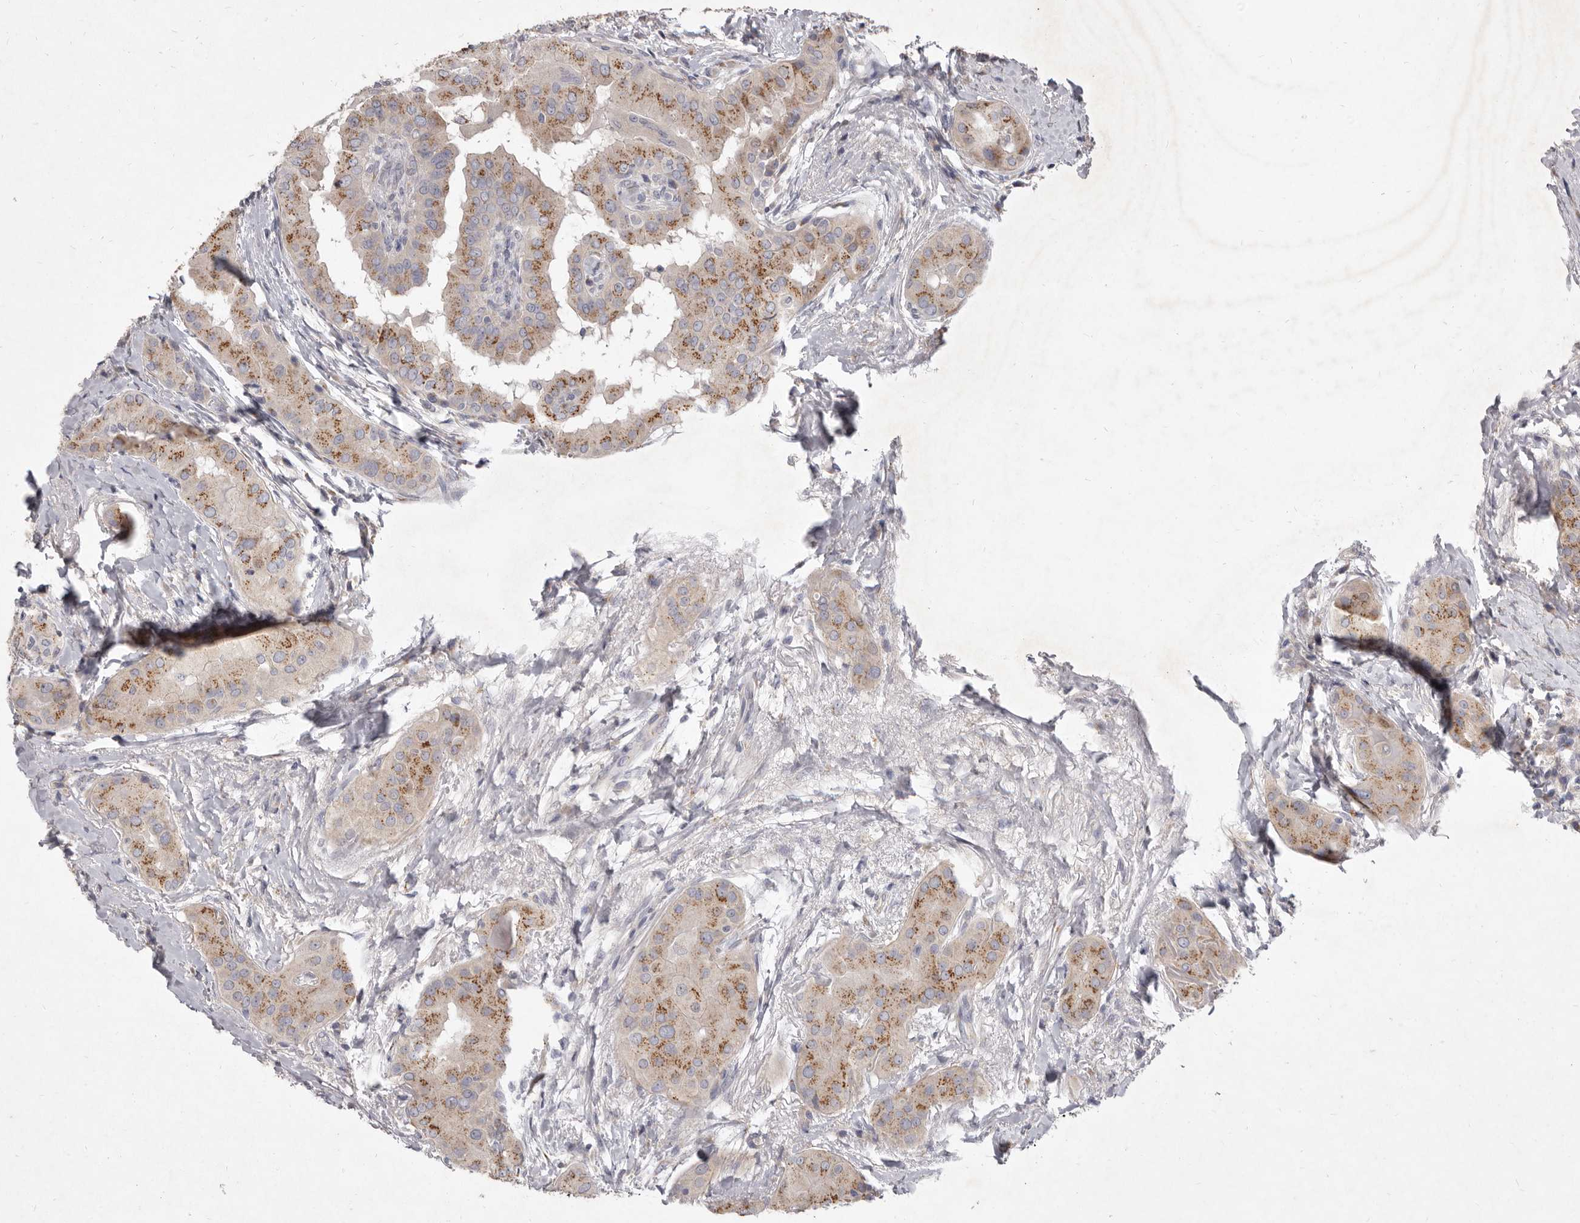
{"staining": {"intensity": "moderate", "quantity": ">75%", "location": "cytoplasmic/membranous"}, "tissue": "thyroid cancer", "cell_type": "Tumor cells", "image_type": "cancer", "snomed": [{"axis": "morphology", "description": "Papillary adenocarcinoma, NOS"}, {"axis": "topography", "description": "Thyroid gland"}], "caption": "Moderate cytoplasmic/membranous staining is identified in approximately >75% of tumor cells in thyroid cancer (papillary adenocarcinoma).", "gene": "P2RX6", "patient": {"sex": "male", "age": 33}}